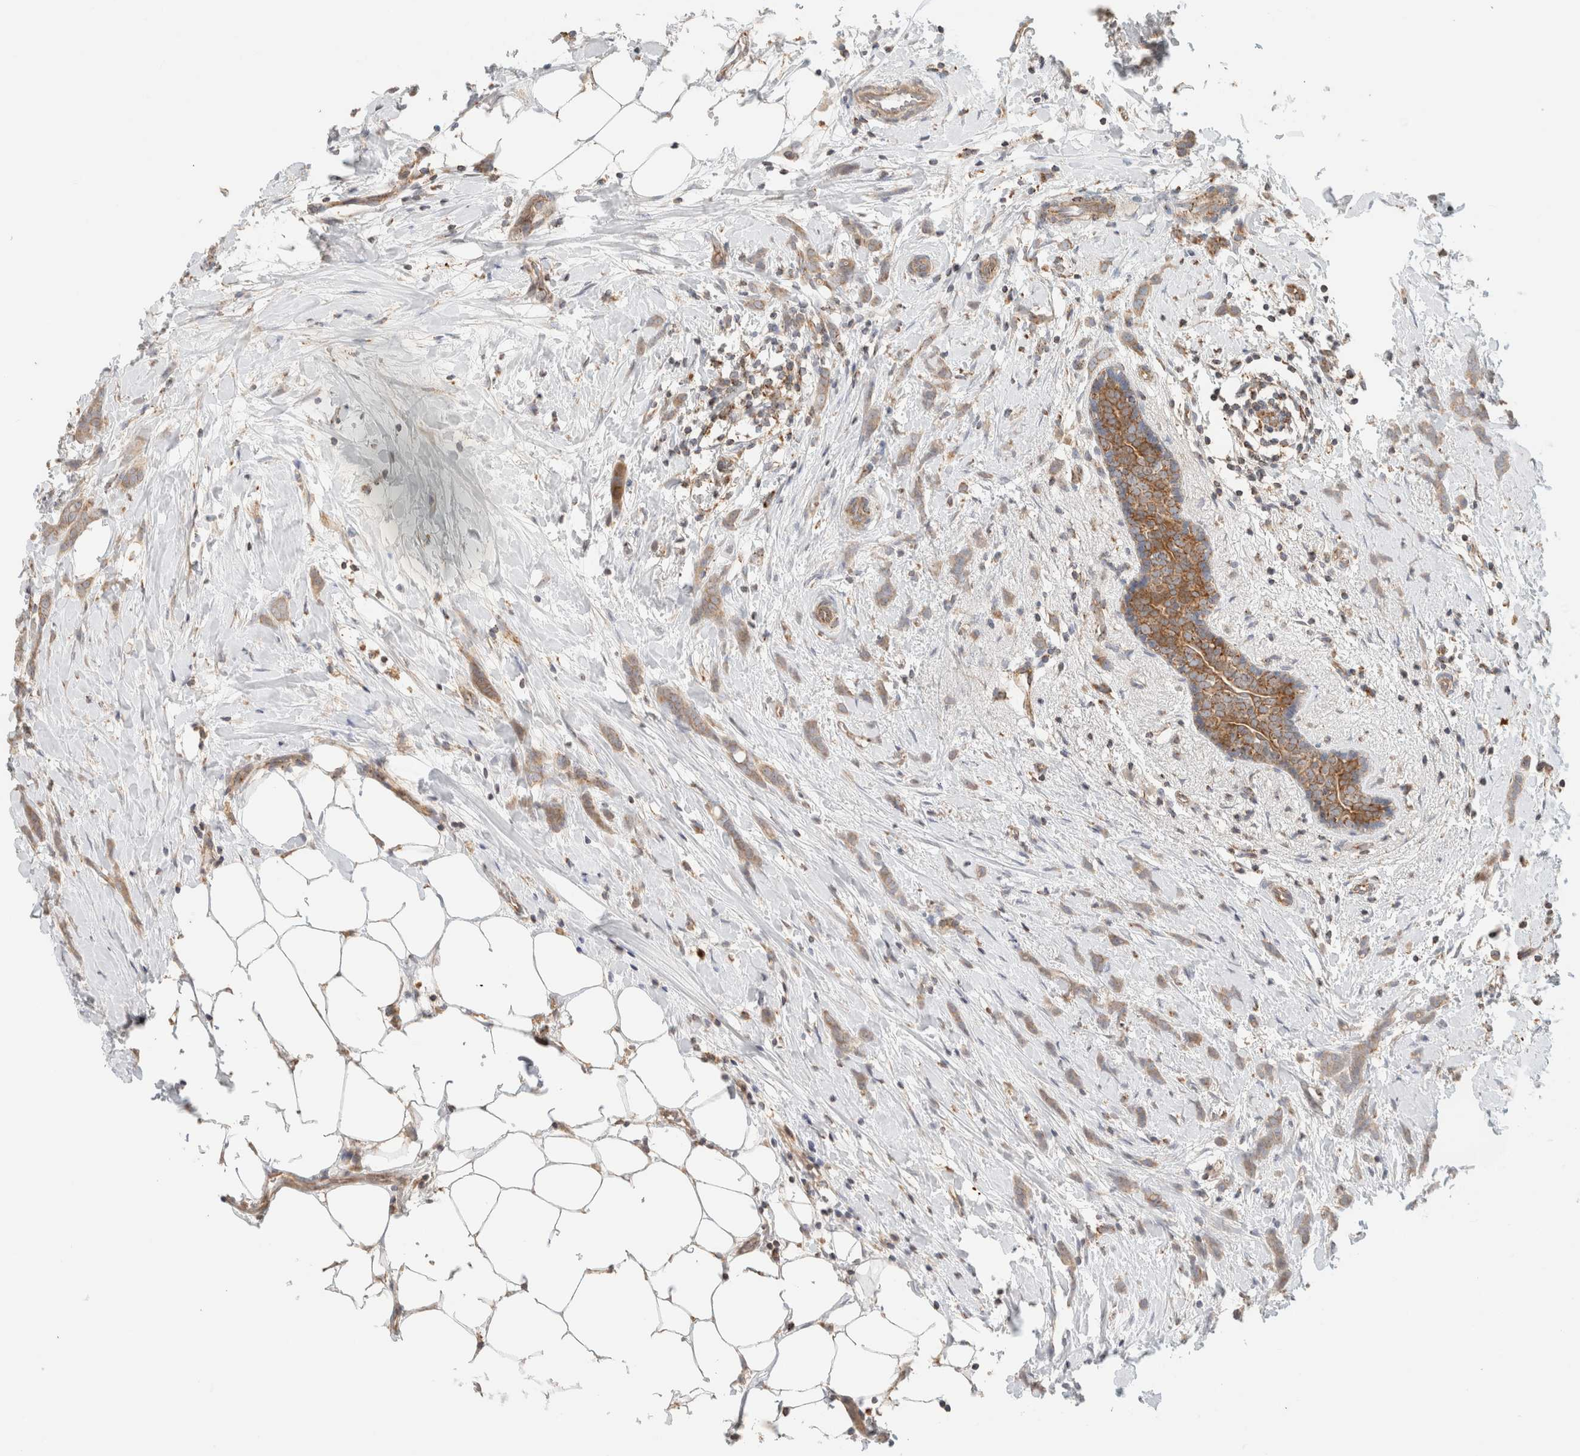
{"staining": {"intensity": "moderate", "quantity": ">75%", "location": "cytoplasmic/membranous"}, "tissue": "breast cancer", "cell_type": "Tumor cells", "image_type": "cancer", "snomed": [{"axis": "morphology", "description": "Lobular carcinoma, in situ"}, {"axis": "morphology", "description": "Lobular carcinoma"}, {"axis": "topography", "description": "Breast"}], "caption": "A brown stain highlights moderate cytoplasmic/membranous positivity of a protein in human breast cancer tumor cells.", "gene": "MRM3", "patient": {"sex": "female", "age": 41}}